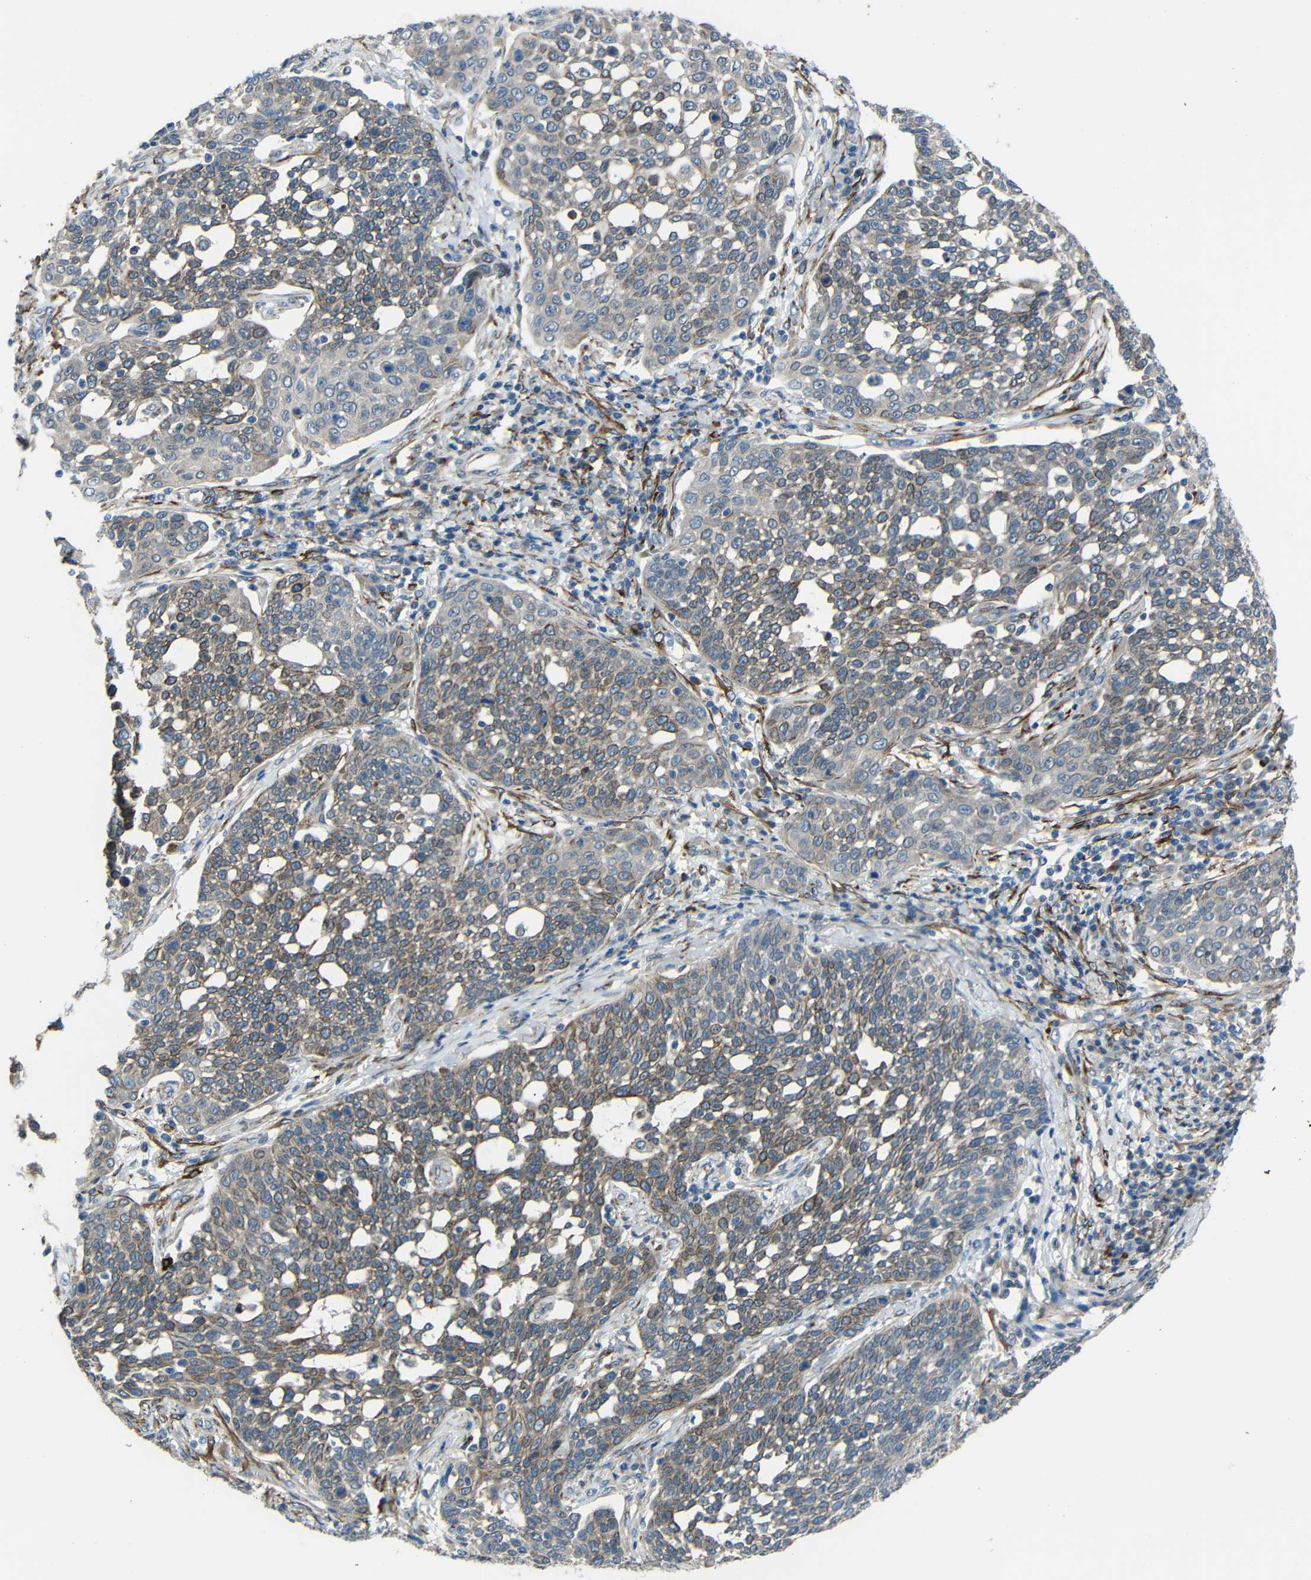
{"staining": {"intensity": "weak", "quantity": "25%-75%", "location": "cytoplasmic/membranous"}, "tissue": "cervical cancer", "cell_type": "Tumor cells", "image_type": "cancer", "snomed": [{"axis": "morphology", "description": "Squamous cell carcinoma, NOS"}, {"axis": "topography", "description": "Cervix"}], "caption": "A brown stain highlights weak cytoplasmic/membranous positivity of a protein in cervical squamous cell carcinoma tumor cells.", "gene": "DCLK1", "patient": {"sex": "female", "age": 34}}